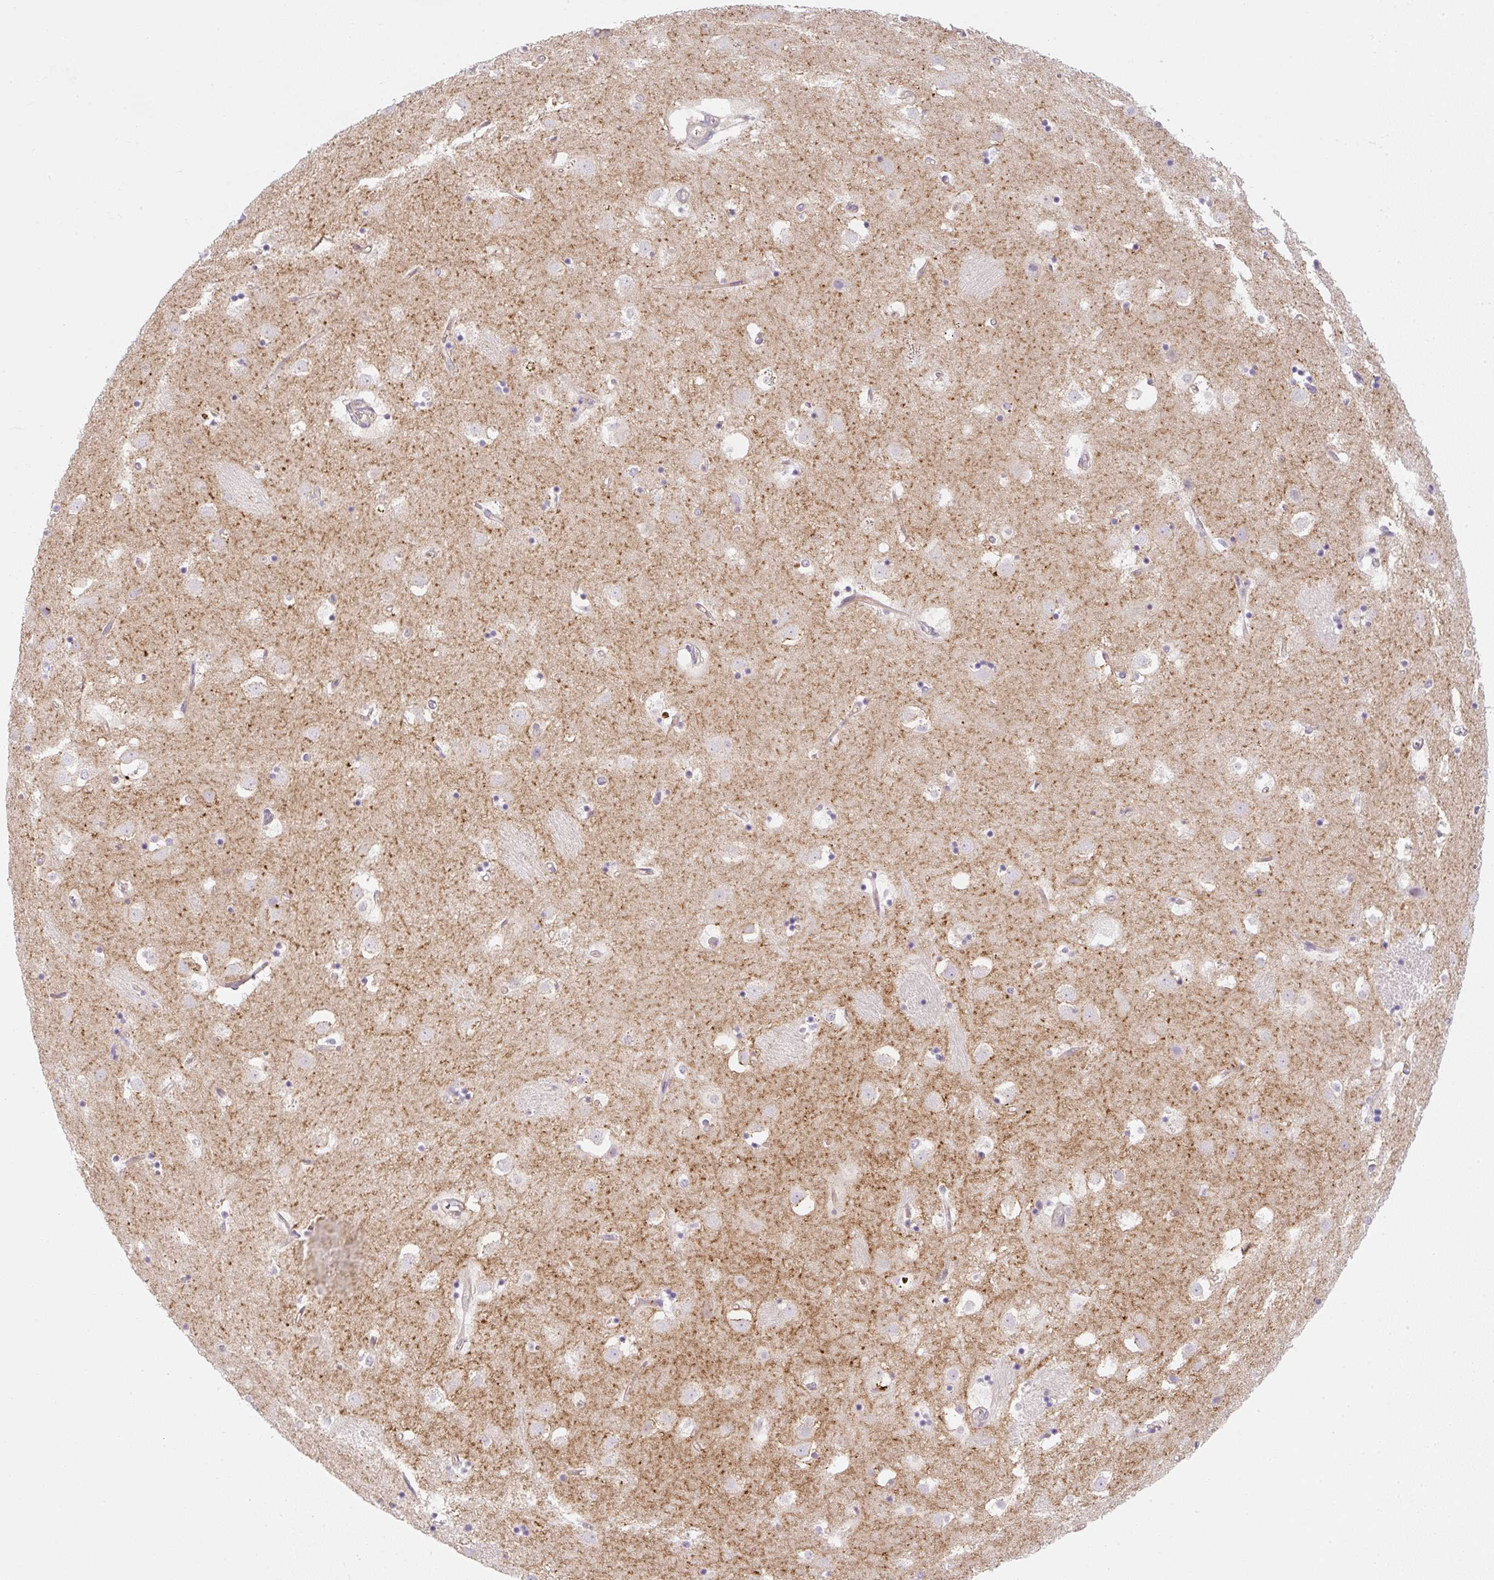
{"staining": {"intensity": "negative", "quantity": "none", "location": "none"}, "tissue": "caudate", "cell_type": "Glial cells", "image_type": "normal", "snomed": [{"axis": "morphology", "description": "Normal tissue, NOS"}, {"axis": "topography", "description": "Lateral ventricle wall"}], "caption": "Immunohistochemistry of unremarkable caudate shows no positivity in glial cells.", "gene": "OMA1", "patient": {"sex": "male", "age": 58}}